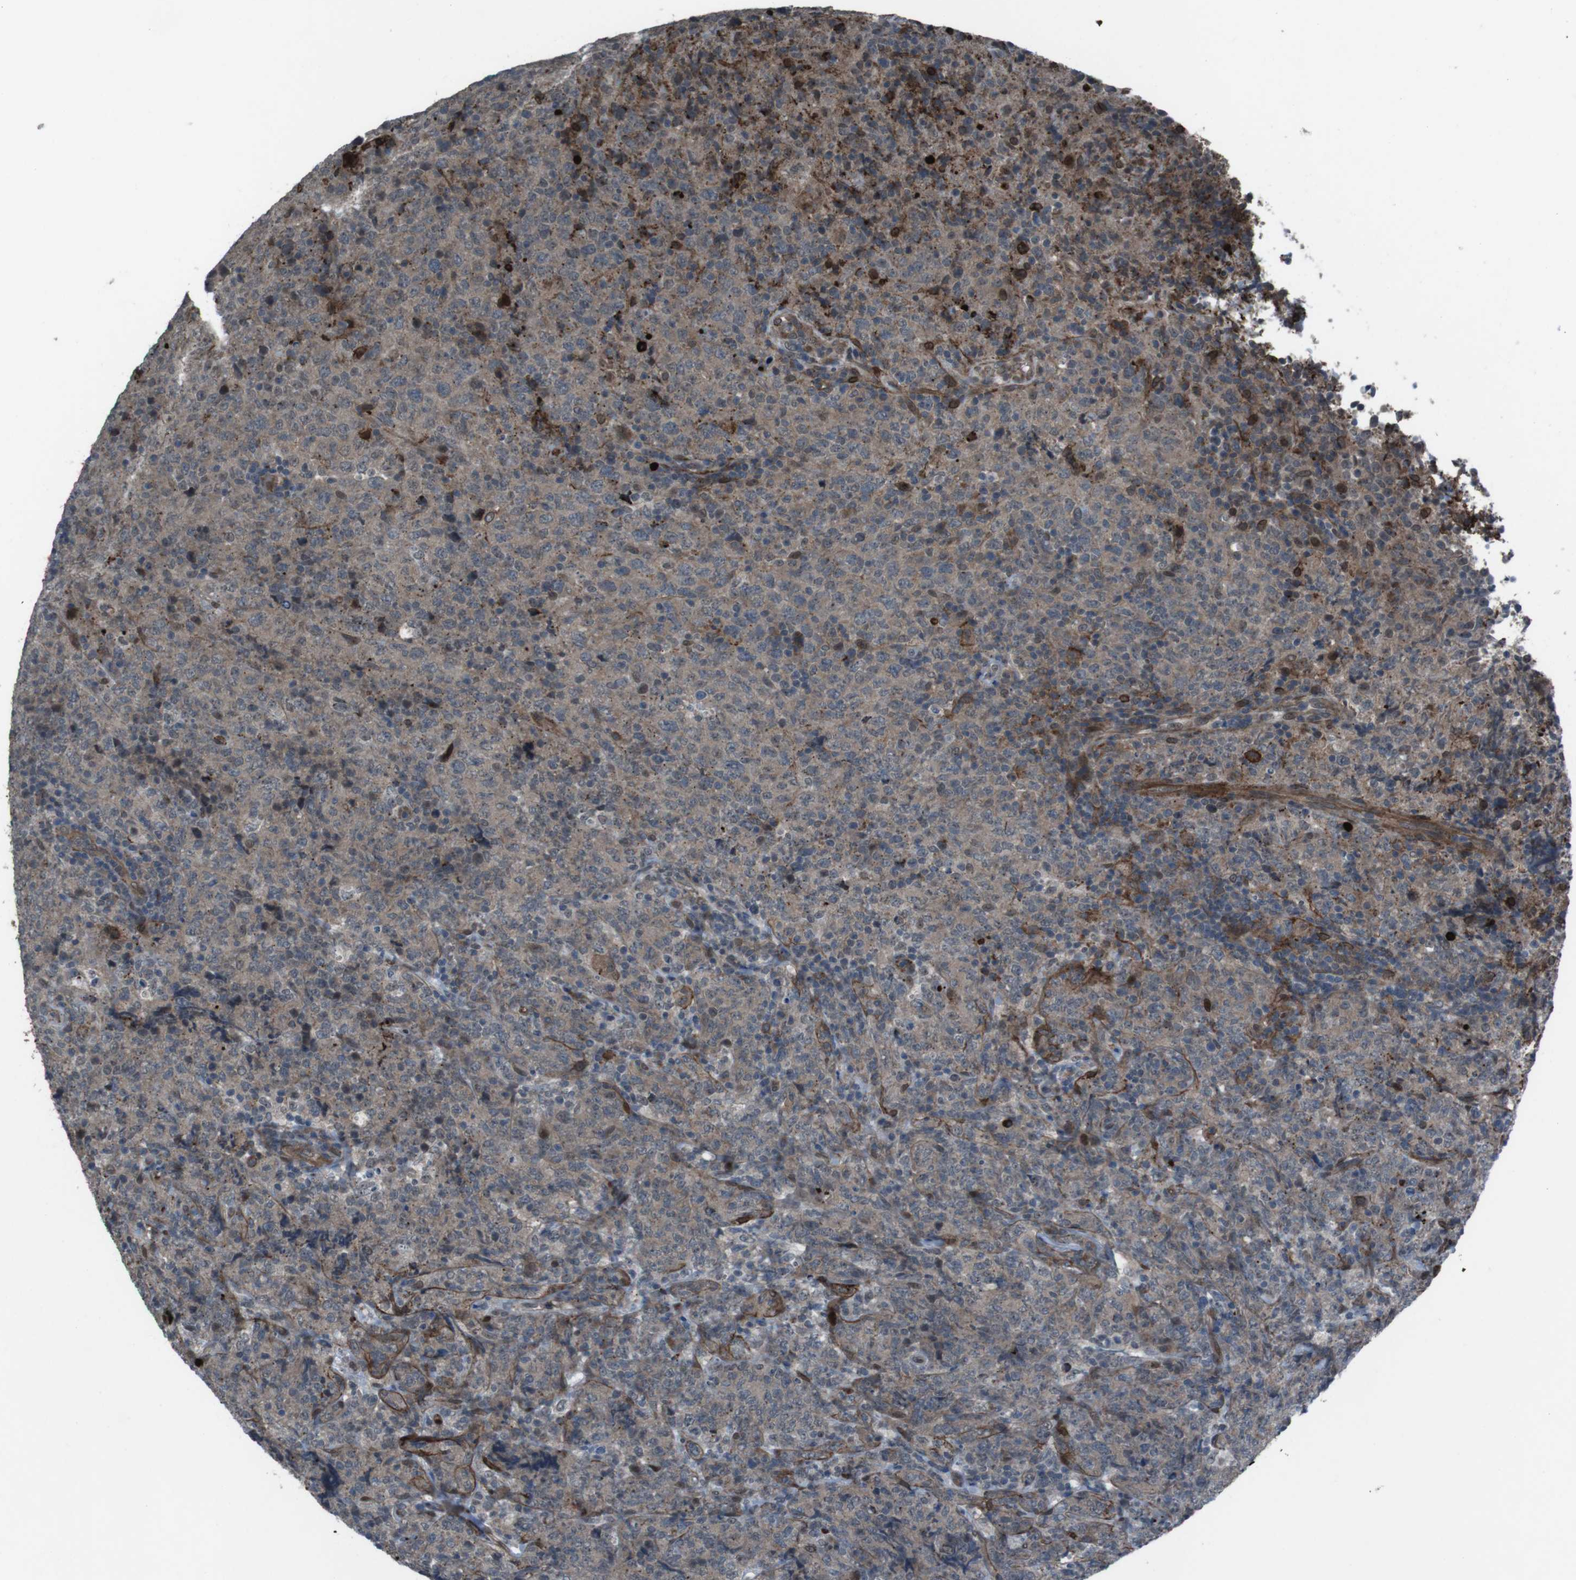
{"staining": {"intensity": "moderate", "quantity": ">75%", "location": "cytoplasmic/membranous"}, "tissue": "lymphoma", "cell_type": "Tumor cells", "image_type": "cancer", "snomed": [{"axis": "morphology", "description": "Malignant lymphoma, non-Hodgkin's type, High grade"}, {"axis": "topography", "description": "Tonsil"}], "caption": "Immunohistochemical staining of human malignant lymphoma, non-Hodgkin's type (high-grade) demonstrates moderate cytoplasmic/membranous protein staining in approximately >75% of tumor cells.", "gene": "GDF10", "patient": {"sex": "female", "age": 36}}